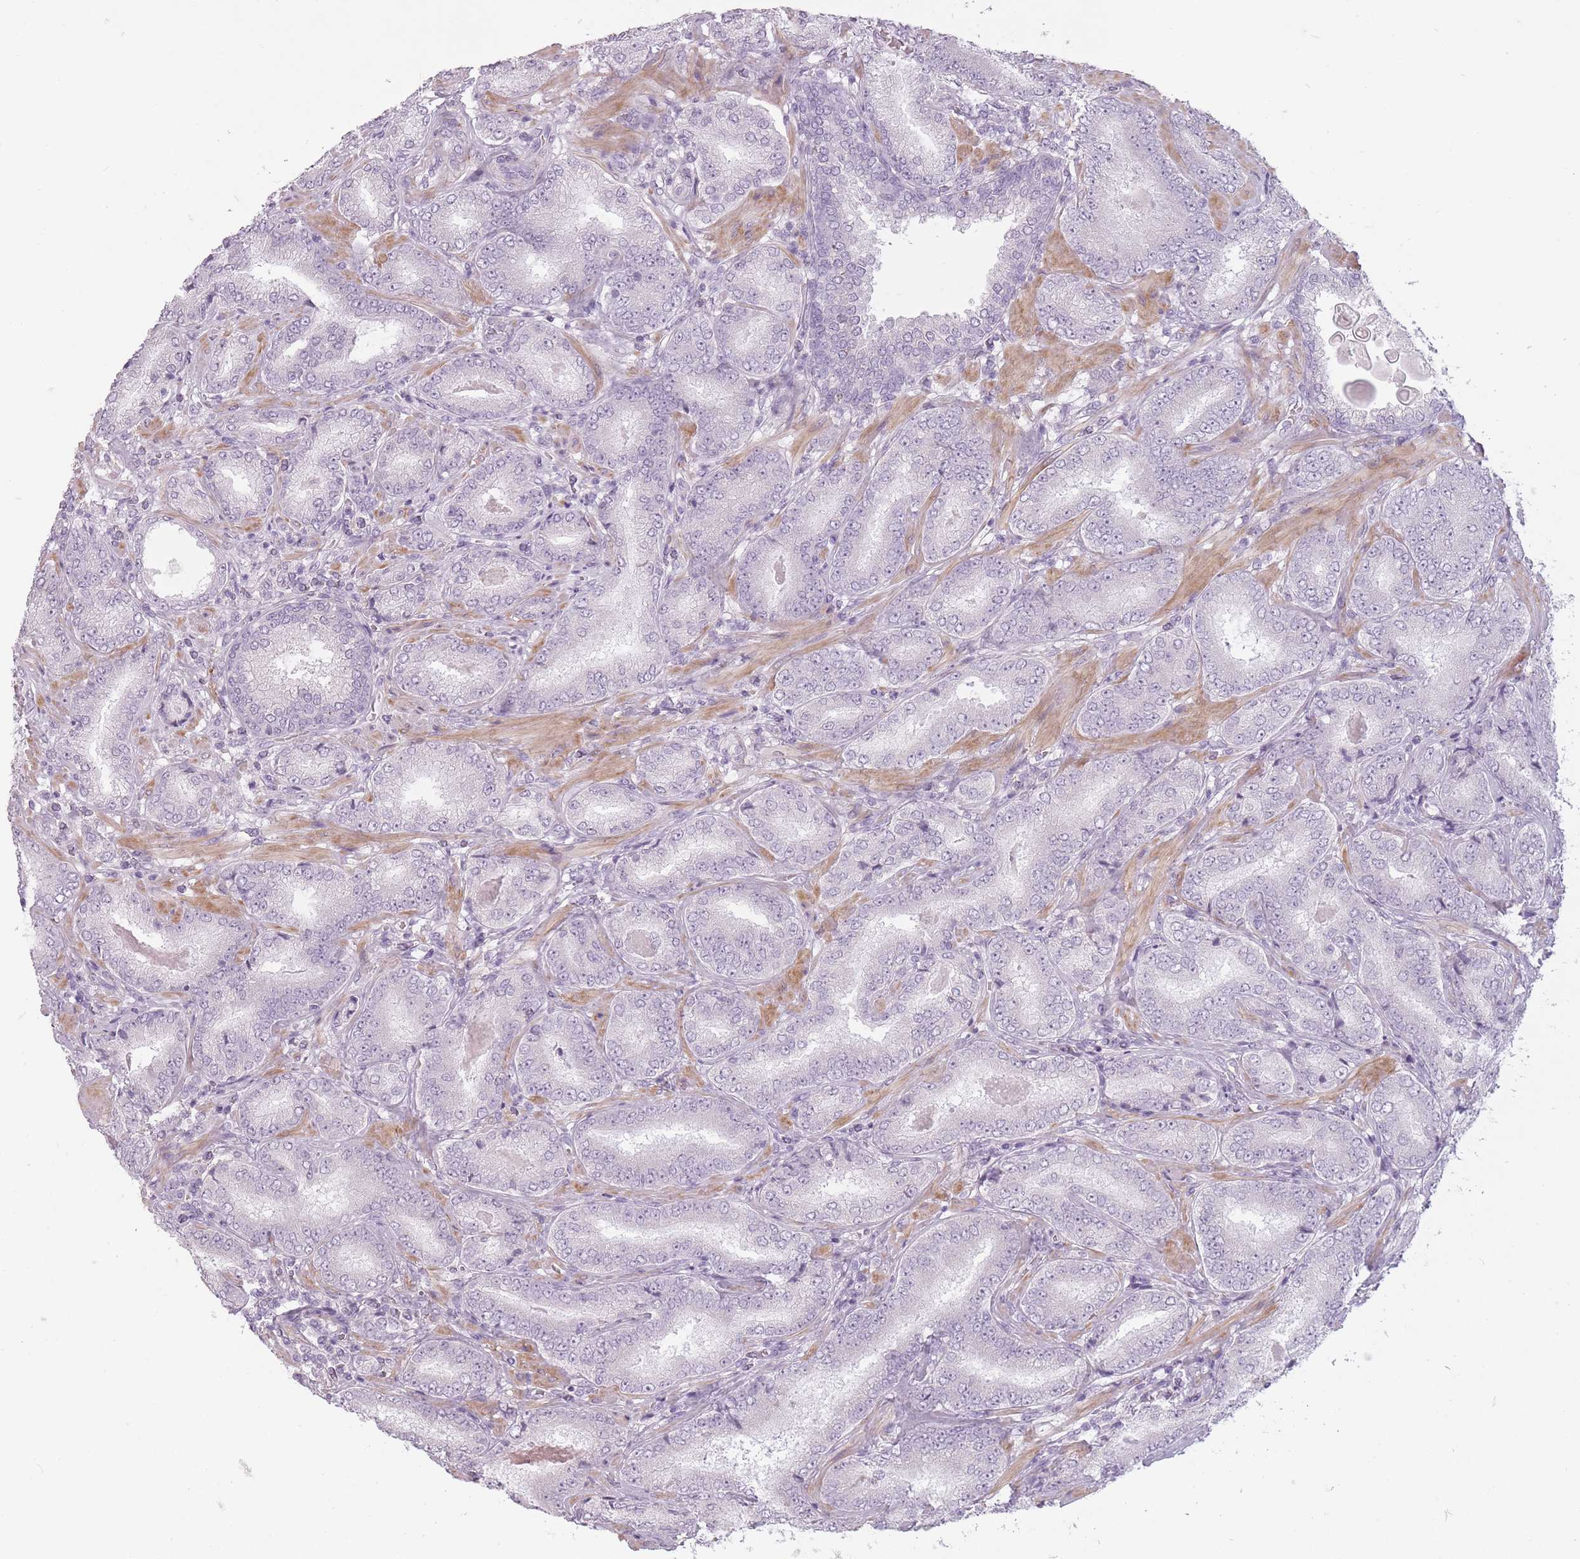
{"staining": {"intensity": "negative", "quantity": "none", "location": "none"}, "tissue": "prostate cancer", "cell_type": "Tumor cells", "image_type": "cancer", "snomed": [{"axis": "morphology", "description": "Adenocarcinoma, High grade"}, {"axis": "topography", "description": "Prostate"}], "caption": "The photomicrograph exhibits no staining of tumor cells in prostate cancer.", "gene": "RFX4", "patient": {"sex": "male", "age": 72}}